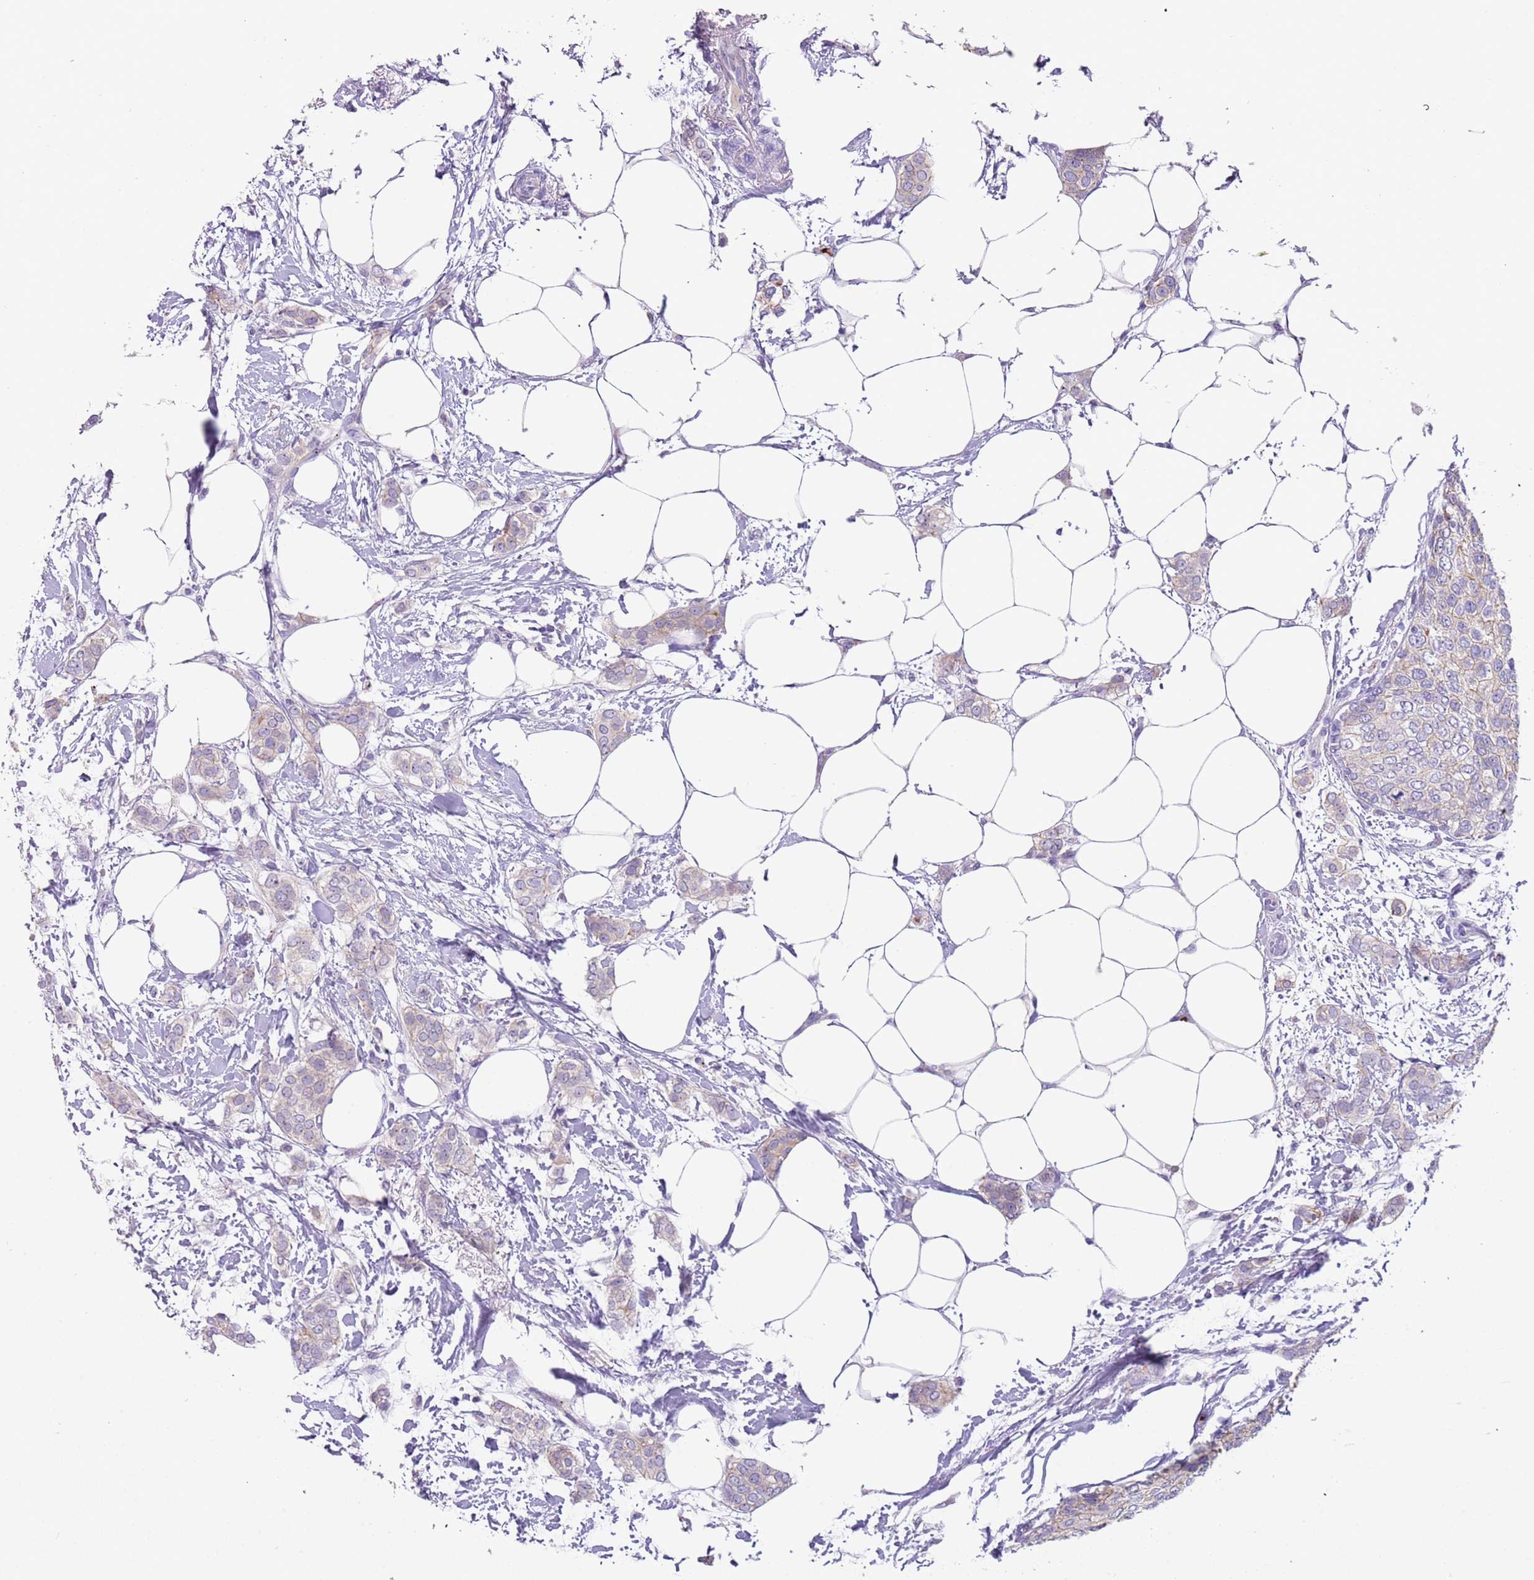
{"staining": {"intensity": "weak", "quantity": "25%-75%", "location": "cytoplasmic/membranous"}, "tissue": "breast cancer", "cell_type": "Tumor cells", "image_type": "cancer", "snomed": [{"axis": "morphology", "description": "Duct carcinoma"}, {"axis": "topography", "description": "Breast"}], "caption": "A low amount of weak cytoplasmic/membranous staining is present in approximately 25%-75% of tumor cells in breast cancer (invasive ductal carcinoma) tissue. The protein is stained brown, and the nuclei are stained in blue (DAB (3,3'-diaminobenzidine) IHC with brightfield microscopy, high magnification).", "gene": "C2CD3", "patient": {"sex": "female", "age": 72}}